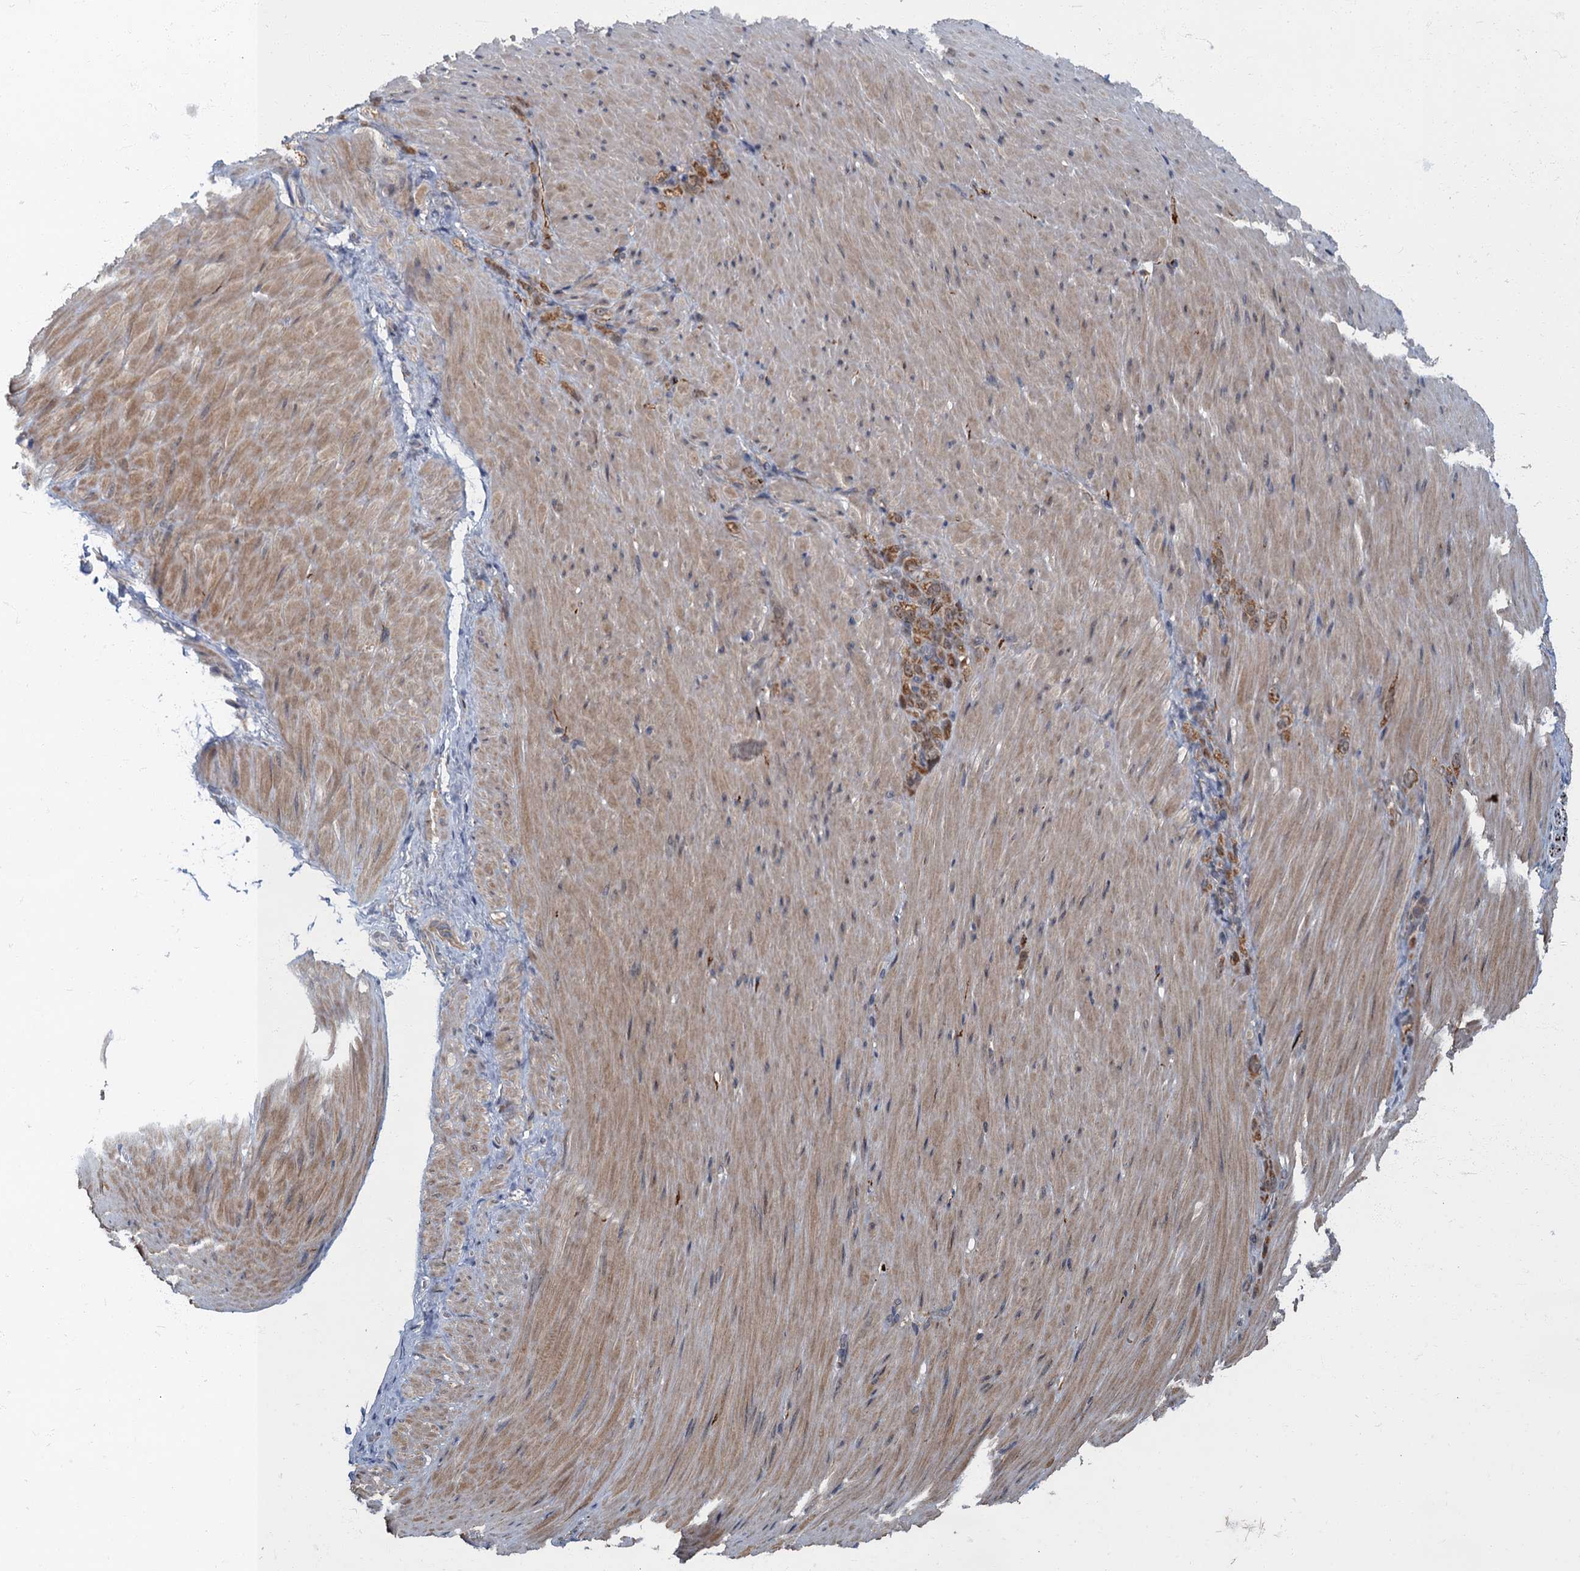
{"staining": {"intensity": "moderate", "quantity": ">75%", "location": "cytoplasmic/membranous"}, "tissue": "stomach cancer", "cell_type": "Tumor cells", "image_type": "cancer", "snomed": [{"axis": "morphology", "description": "Normal tissue, NOS"}, {"axis": "morphology", "description": "Adenocarcinoma, NOS"}, {"axis": "topography", "description": "Stomach"}], "caption": "Immunohistochemistry (IHC) image of human adenocarcinoma (stomach) stained for a protein (brown), which reveals medium levels of moderate cytoplasmic/membranous positivity in approximately >75% of tumor cells.", "gene": "SLC11A2", "patient": {"sex": "male", "age": 82}}